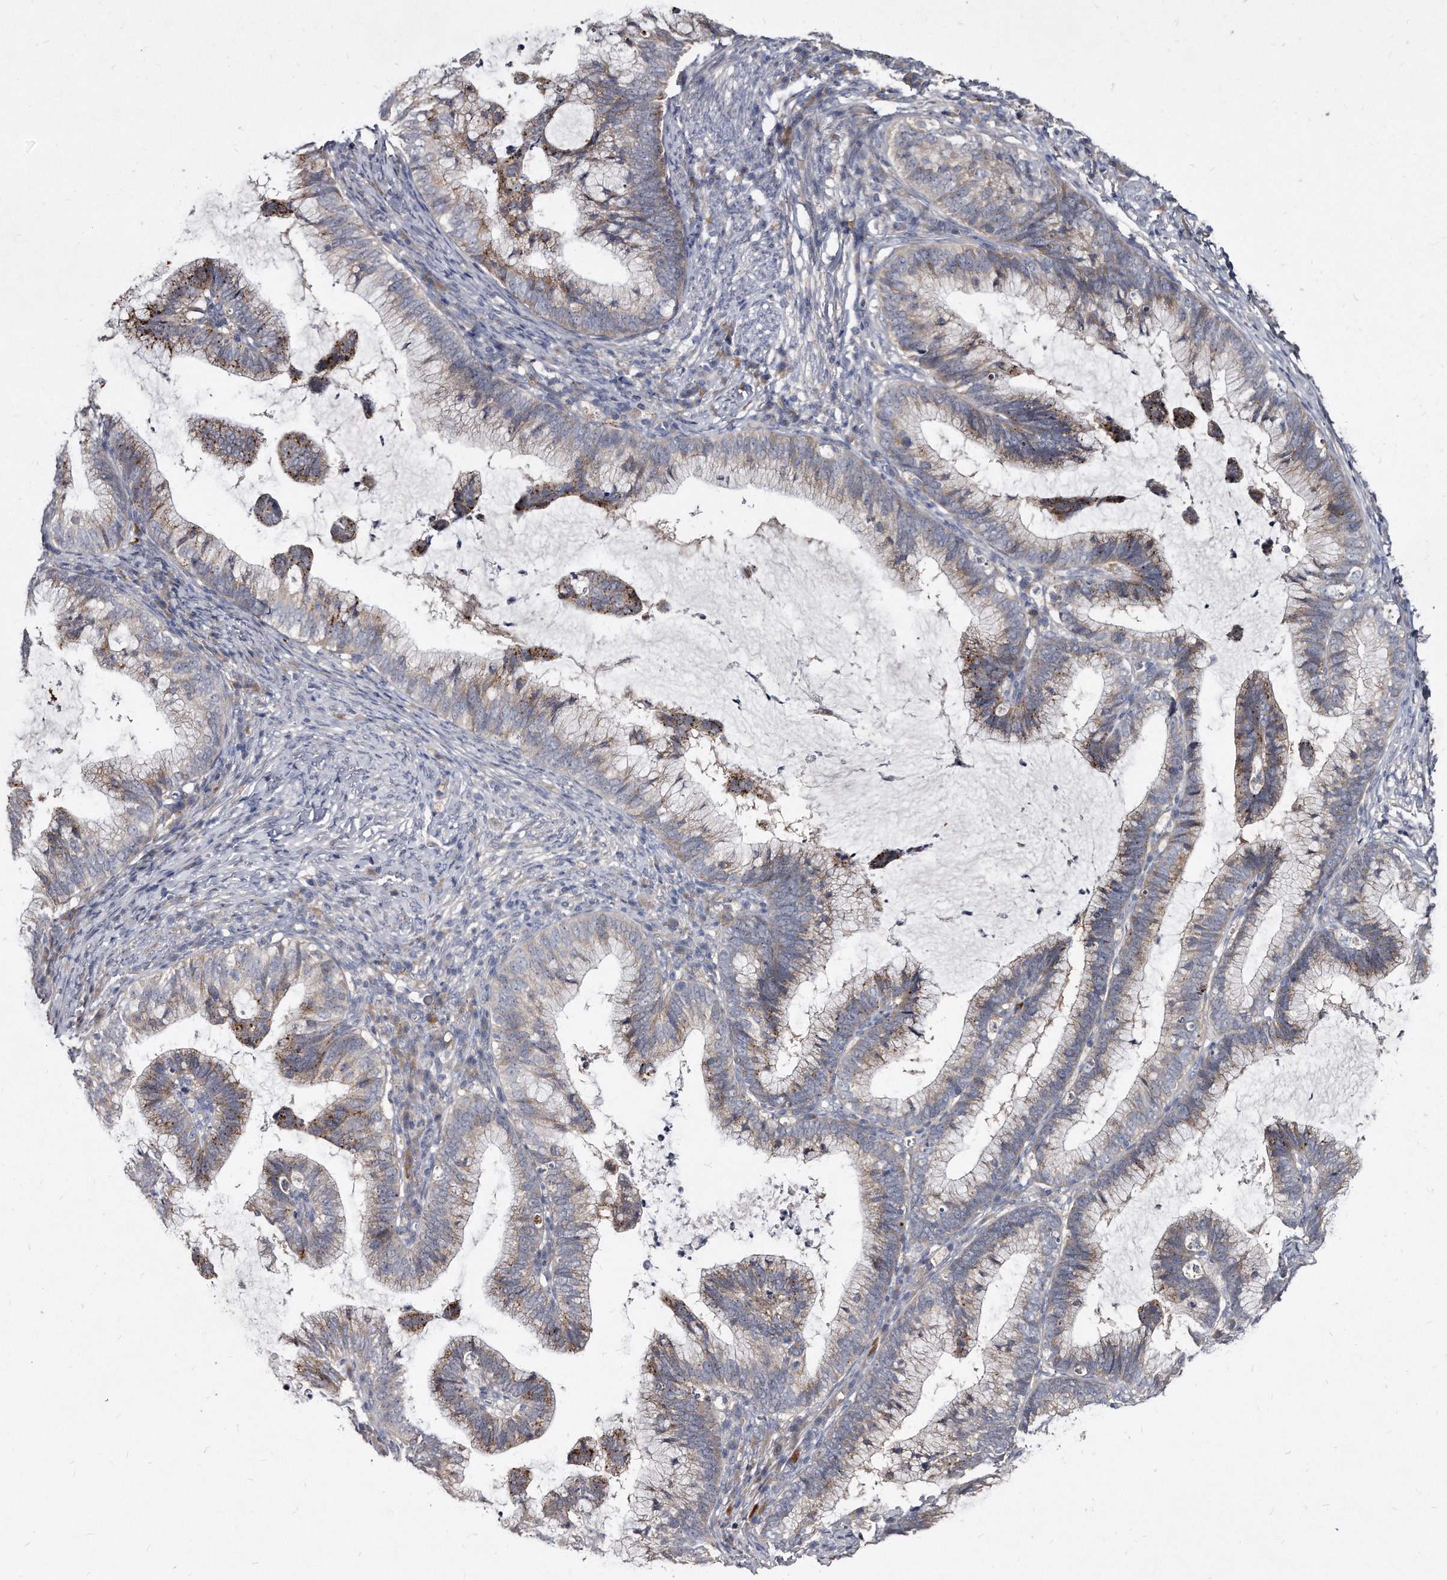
{"staining": {"intensity": "weak", "quantity": "25%-75%", "location": "cytoplasmic/membranous"}, "tissue": "cervical cancer", "cell_type": "Tumor cells", "image_type": "cancer", "snomed": [{"axis": "morphology", "description": "Adenocarcinoma, NOS"}, {"axis": "topography", "description": "Cervix"}], "caption": "High-magnification brightfield microscopy of cervical cancer (adenocarcinoma) stained with DAB (brown) and counterstained with hematoxylin (blue). tumor cells exhibit weak cytoplasmic/membranous expression is seen in approximately25%-75% of cells.", "gene": "KLHDC3", "patient": {"sex": "female", "age": 36}}